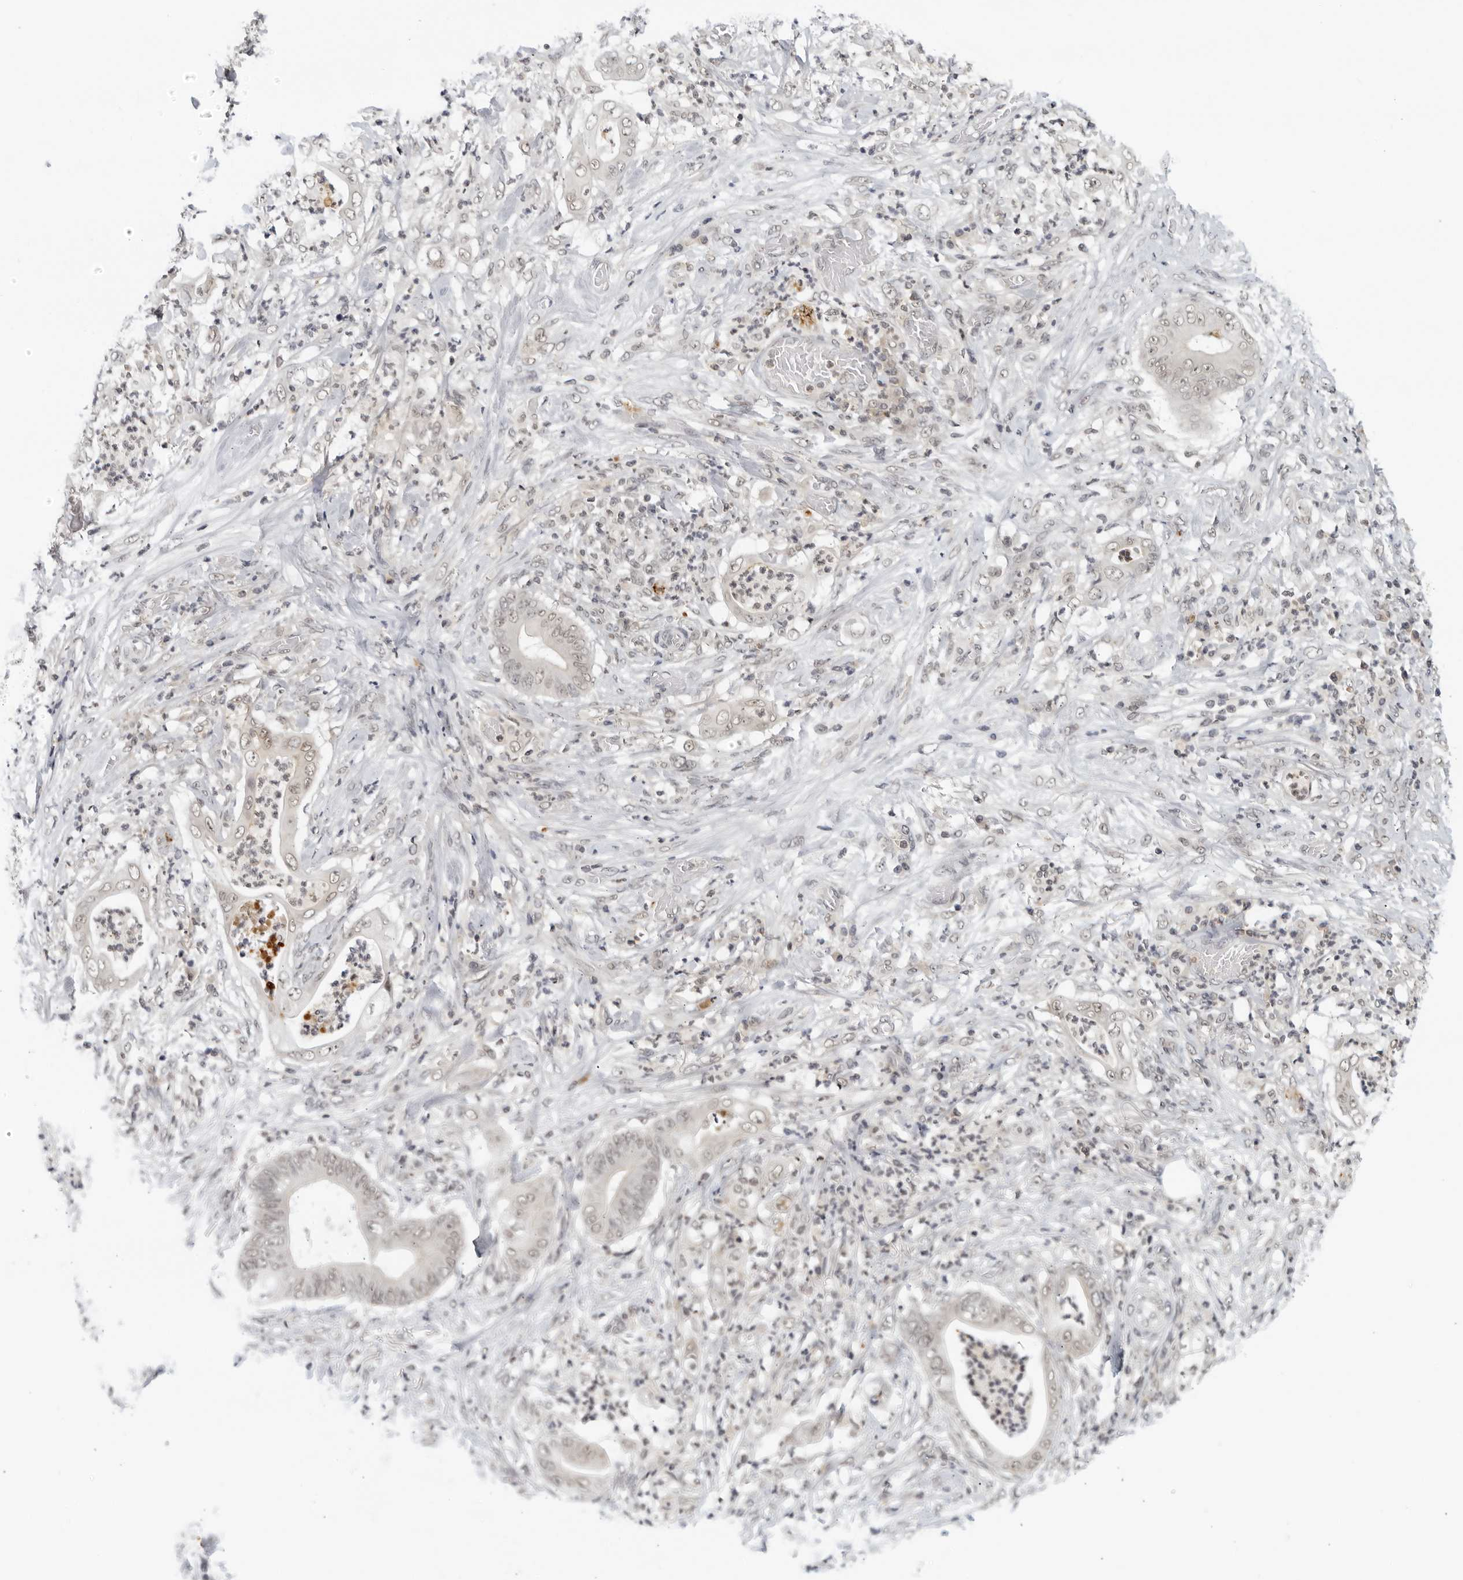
{"staining": {"intensity": "weak", "quantity": "25%-75%", "location": "nuclear"}, "tissue": "stomach cancer", "cell_type": "Tumor cells", "image_type": "cancer", "snomed": [{"axis": "morphology", "description": "Adenocarcinoma, NOS"}, {"axis": "topography", "description": "Stomach"}], "caption": "This is an image of immunohistochemistry staining of stomach cancer, which shows weak staining in the nuclear of tumor cells.", "gene": "CC2D1B", "patient": {"sex": "female", "age": 73}}